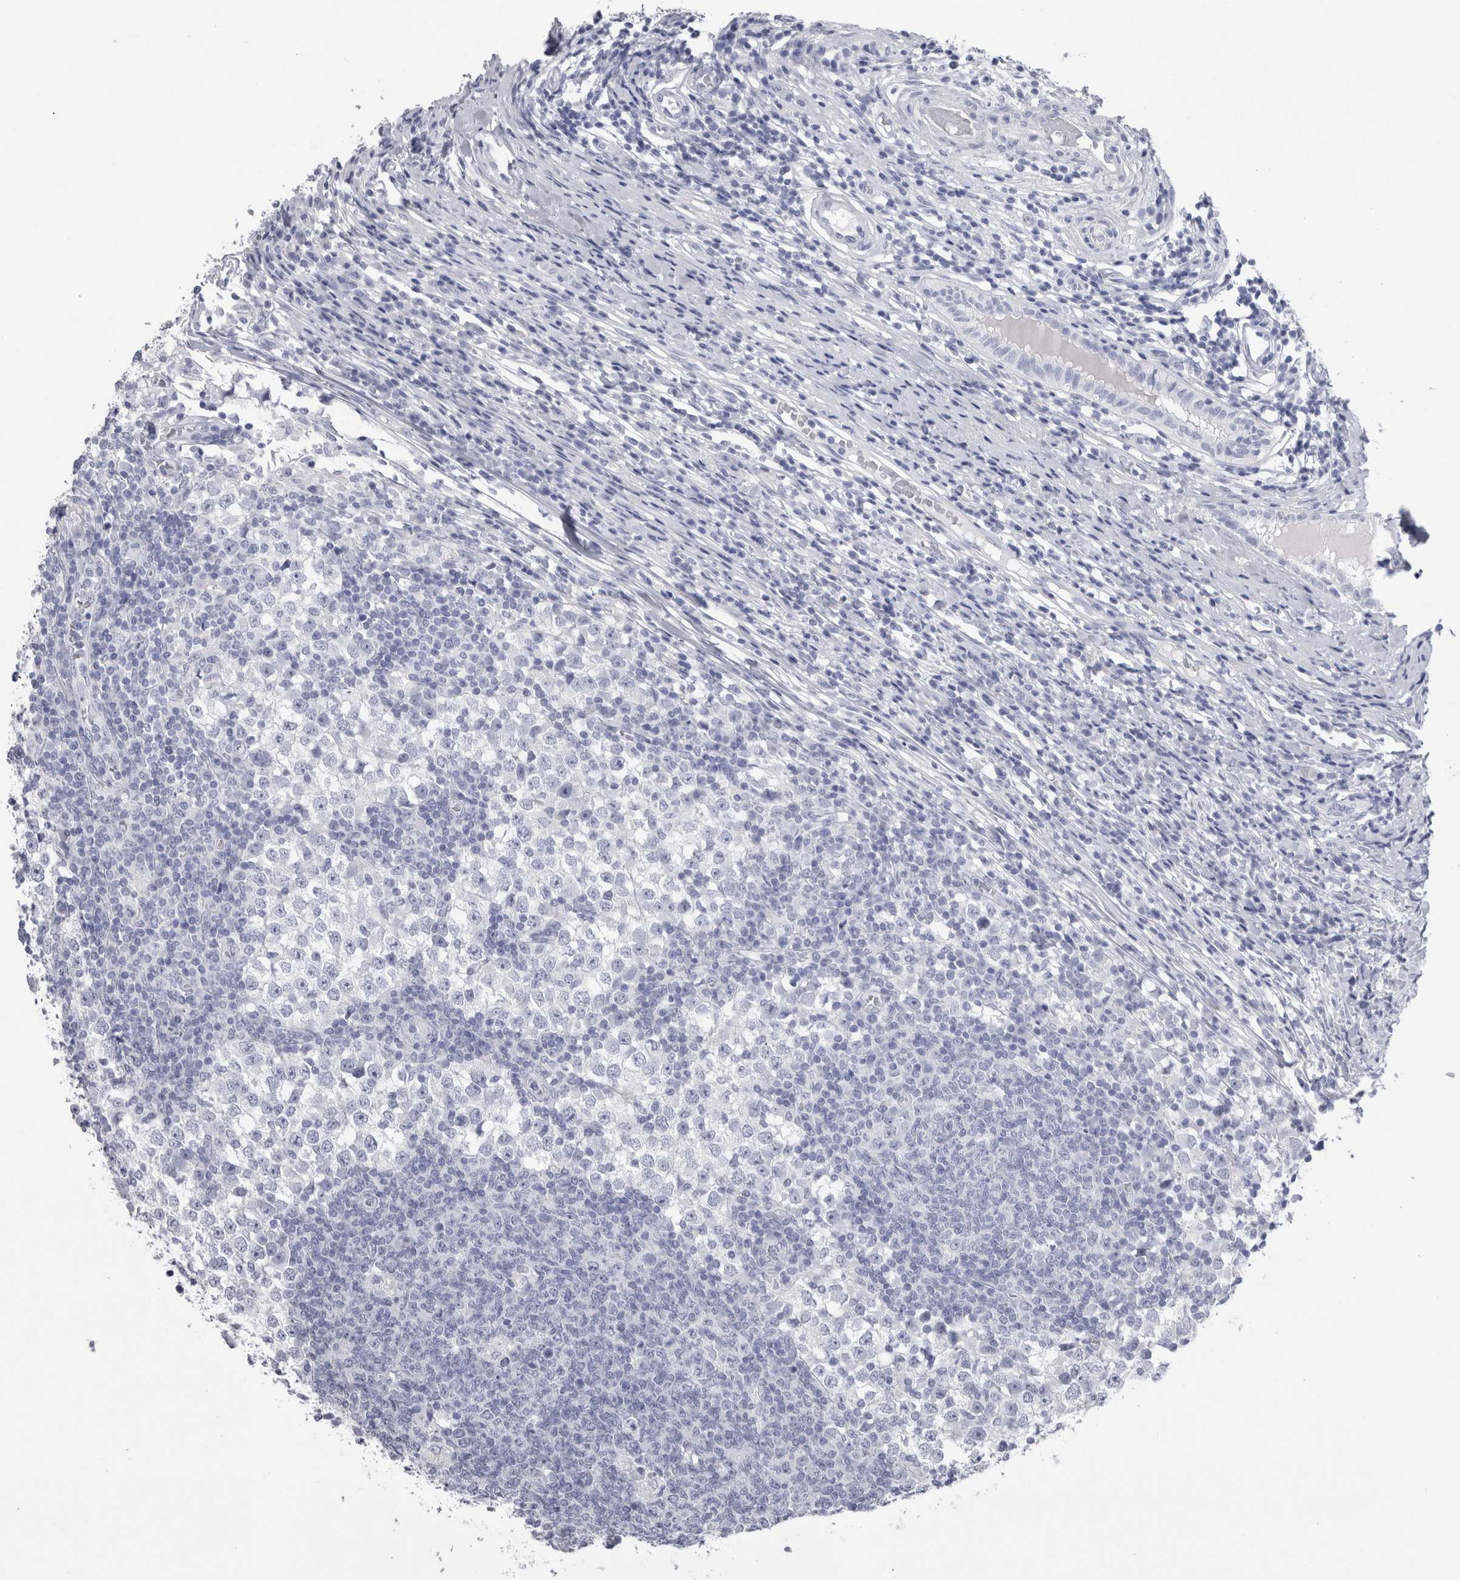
{"staining": {"intensity": "negative", "quantity": "none", "location": "none"}, "tissue": "testis cancer", "cell_type": "Tumor cells", "image_type": "cancer", "snomed": [{"axis": "morphology", "description": "Seminoma, NOS"}, {"axis": "topography", "description": "Testis"}], "caption": "Micrograph shows no significant protein staining in tumor cells of testis cancer (seminoma).", "gene": "PTH", "patient": {"sex": "male", "age": 65}}